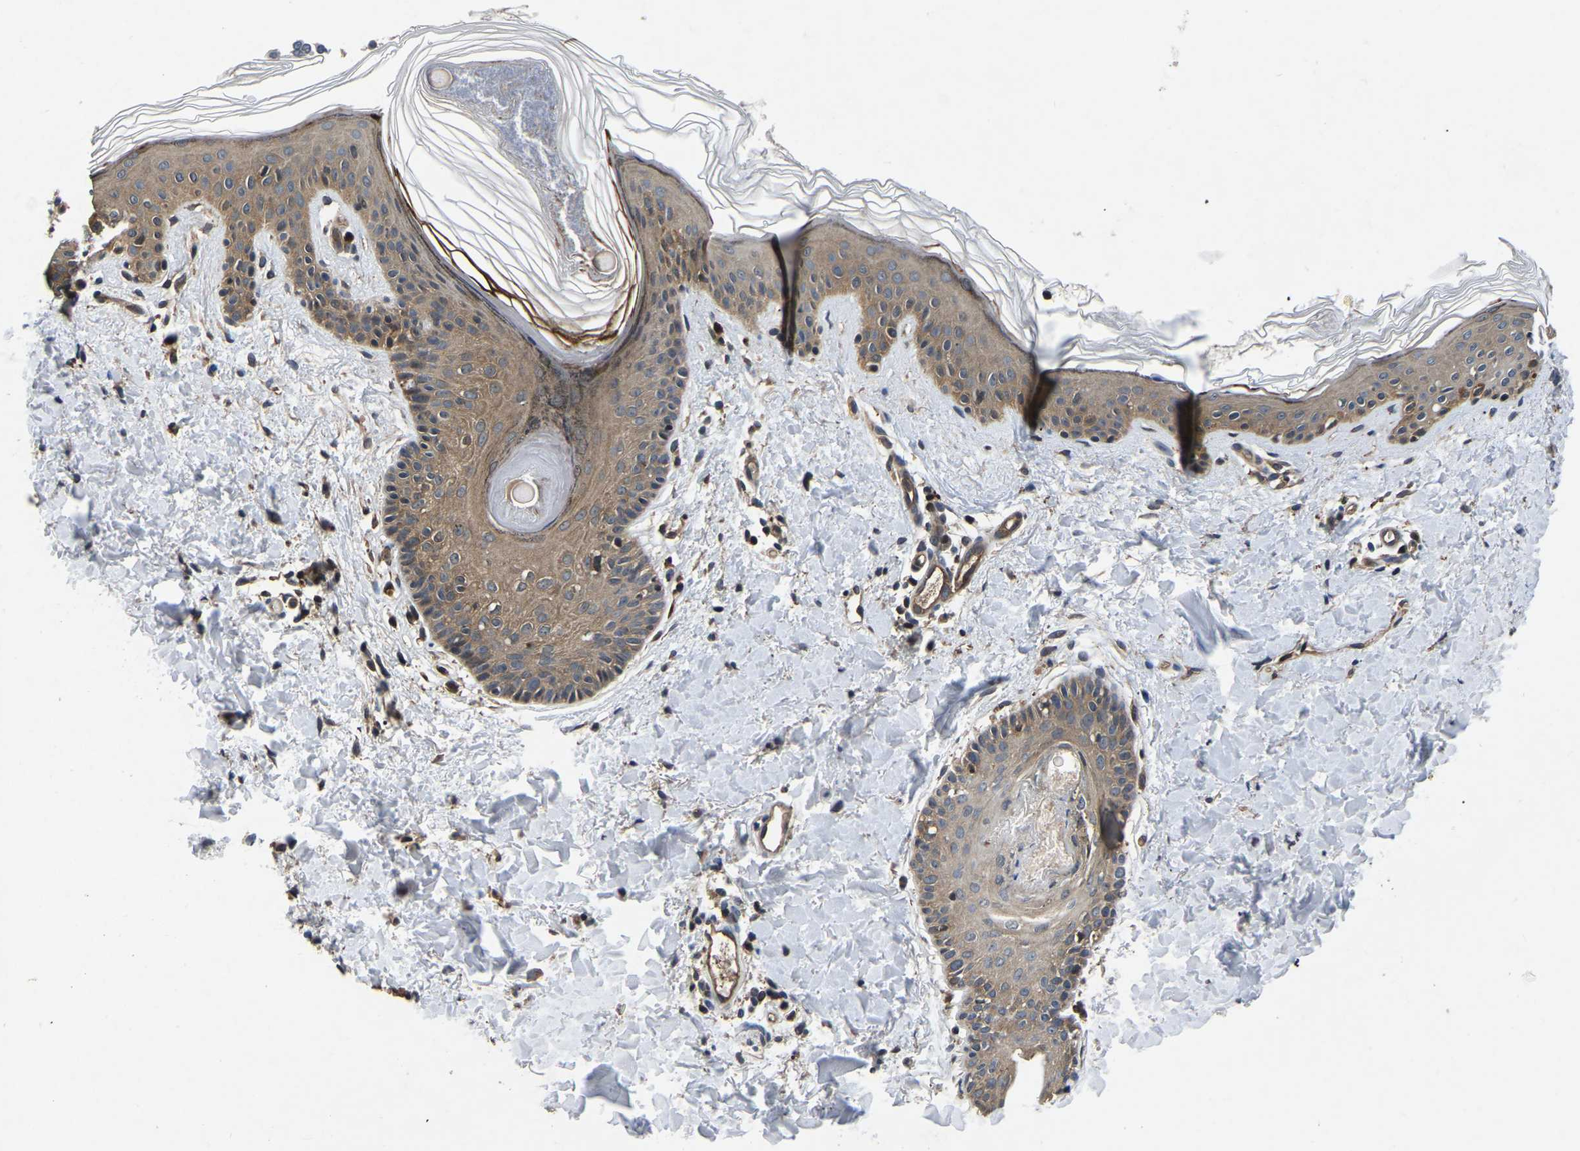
{"staining": {"intensity": "moderate", "quantity": ">75%", "location": "cytoplasmic/membranous"}, "tissue": "skin", "cell_type": "Fibroblasts", "image_type": "normal", "snomed": [{"axis": "morphology", "description": "Normal tissue, NOS"}, {"axis": "topography", "description": "Skin"}], "caption": "Unremarkable skin was stained to show a protein in brown. There is medium levels of moderate cytoplasmic/membranous staining in about >75% of fibroblasts. The staining was performed using DAB (3,3'-diaminobenzidine), with brown indicating positive protein expression. Nuclei are stained blue with hematoxylin.", "gene": "FGD5", "patient": {"sex": "male", "age": 40}}